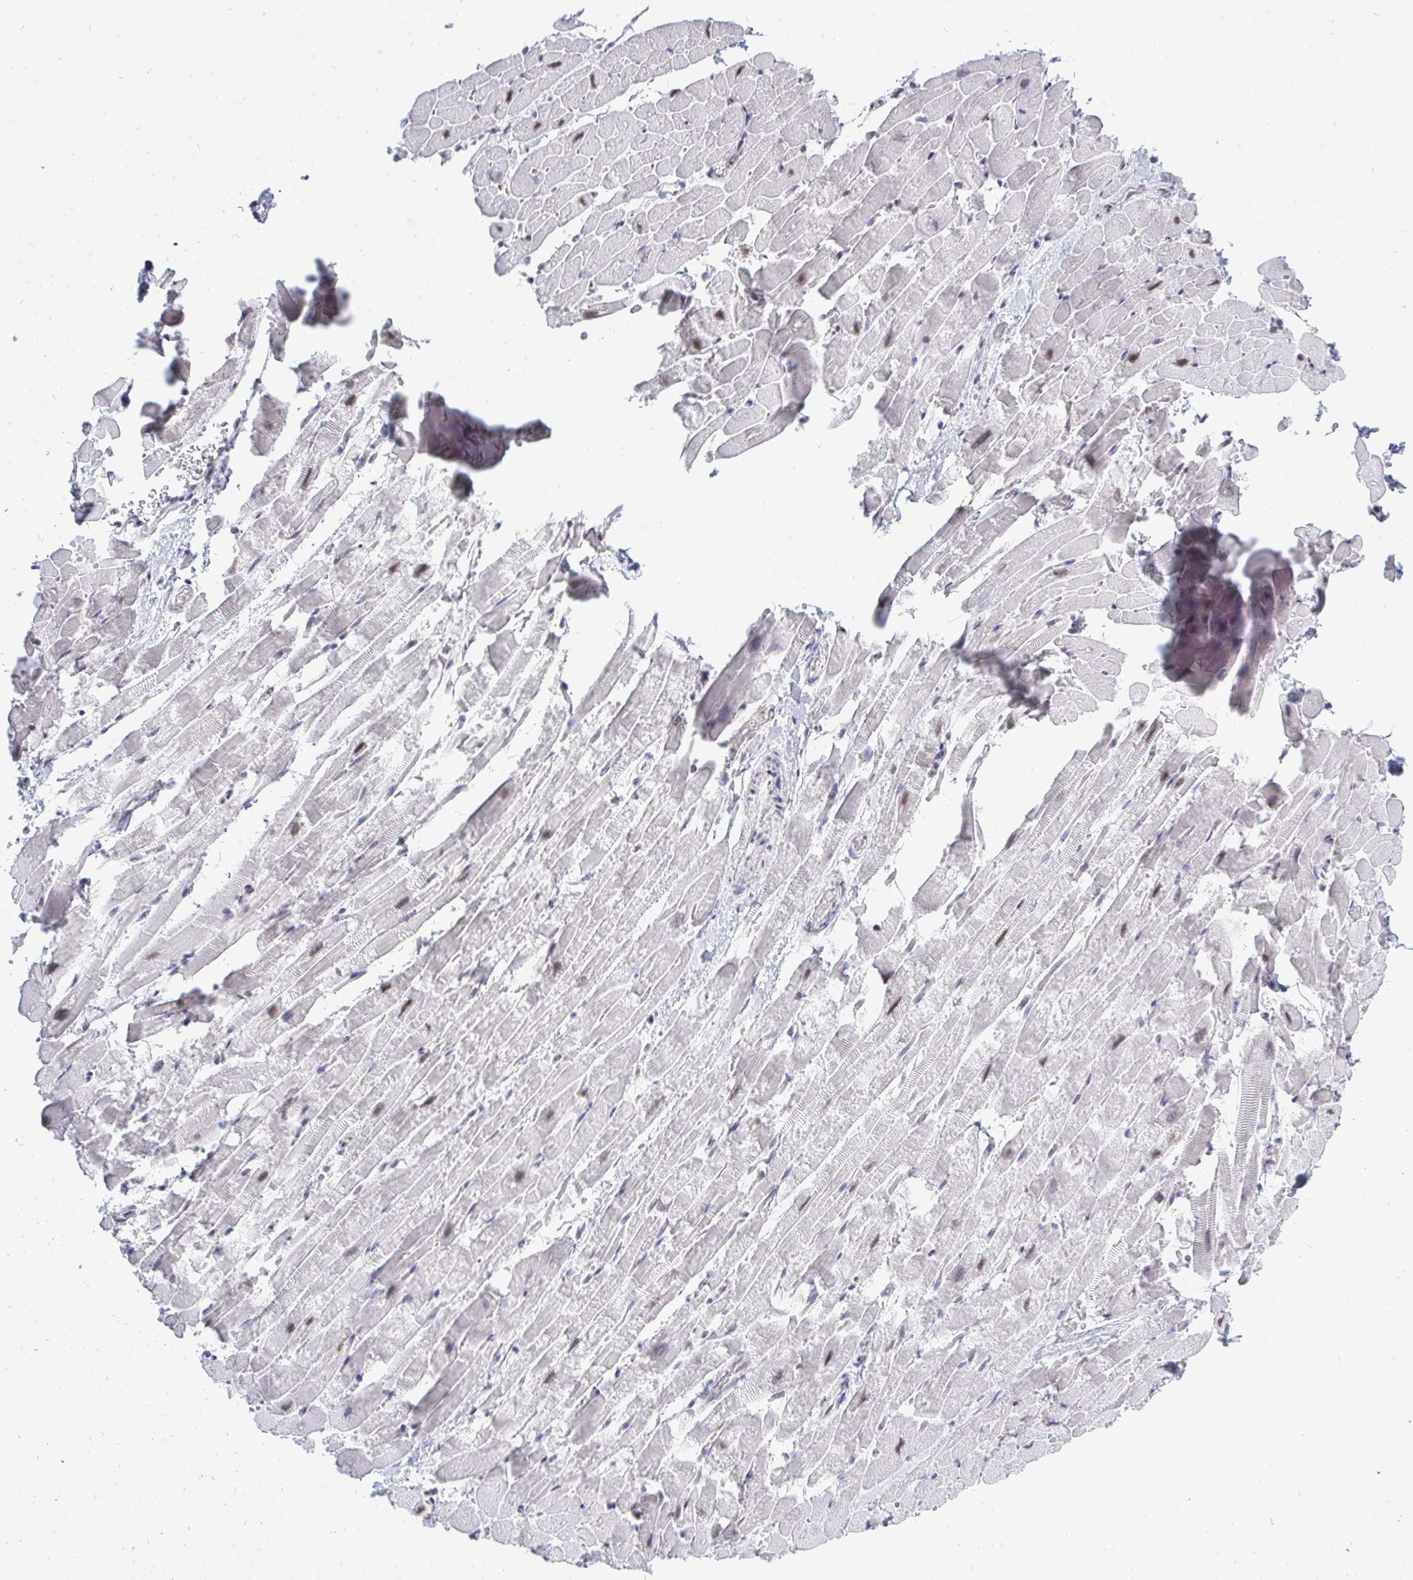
{"staining": {"intensity": "weak", "quantity": "25%-75%", "location": "nuclear"}, "tissue": "heart muscle", "cell_type": "Cardiomyocytes", "image_type": "normal", "snomed": [{"axis": "morphology", "description": "Normal tissue, NOS"}, {"axis": "topography", "description": "Heart"}], "caption": "Protein expression analysis of benign human heart muscle reveals weak nuclear expression in about 25%-75% of cardiomyocytes. (Stains: DAB (3,3'-diaminobenzidine) in brown, nuclei in blue, Microscopy: brightfield microscopy at high magnification).", "gene": "TRIP12", "patient": {"sex": "male", "age": 37}}